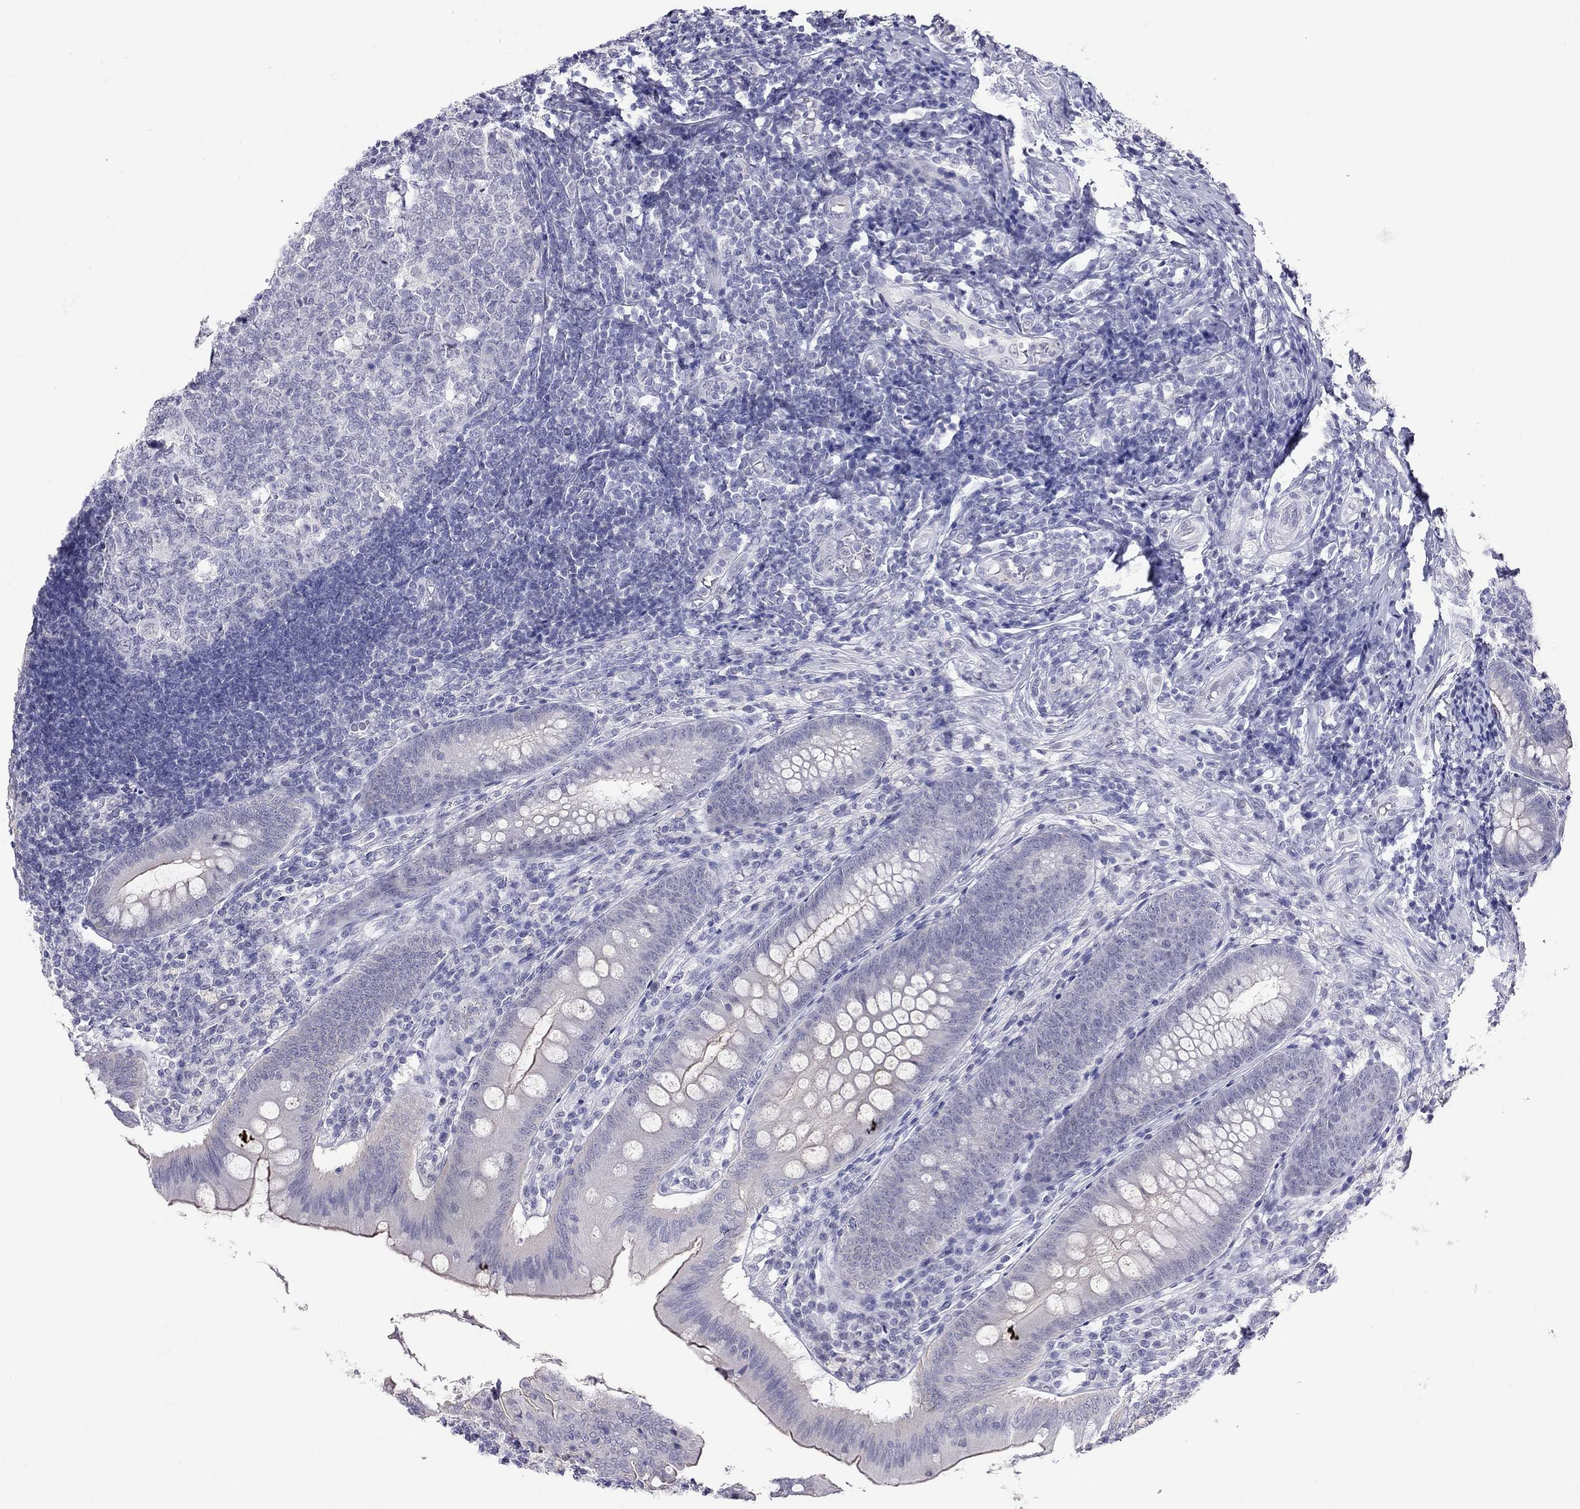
{"staining": {"intensity": "negative", "quantity": "none", "location": "none"}, "tissue": "appendix", "cell_type": "Glandular cells", "image_type": "normal", "snomed": [{"axis": "morphology", "description": "Normal tissue, NOS"}, {"axis": "morphology", "description": "Inflammation, NOS"}, {"axis": "topography", "description": "Appendix"}], "caption": "Immunohistochemistry of normal appendix exhibits no expression in glandular cells. (Stains: DAB (3,3'-diaminobenzidine) immunohistochemistry with hematoxylin counter stain, Microscopy: brightfield microscopy at high magnification).", "gene": "JHY", "patient": {"sex": "male", "age": 16}}